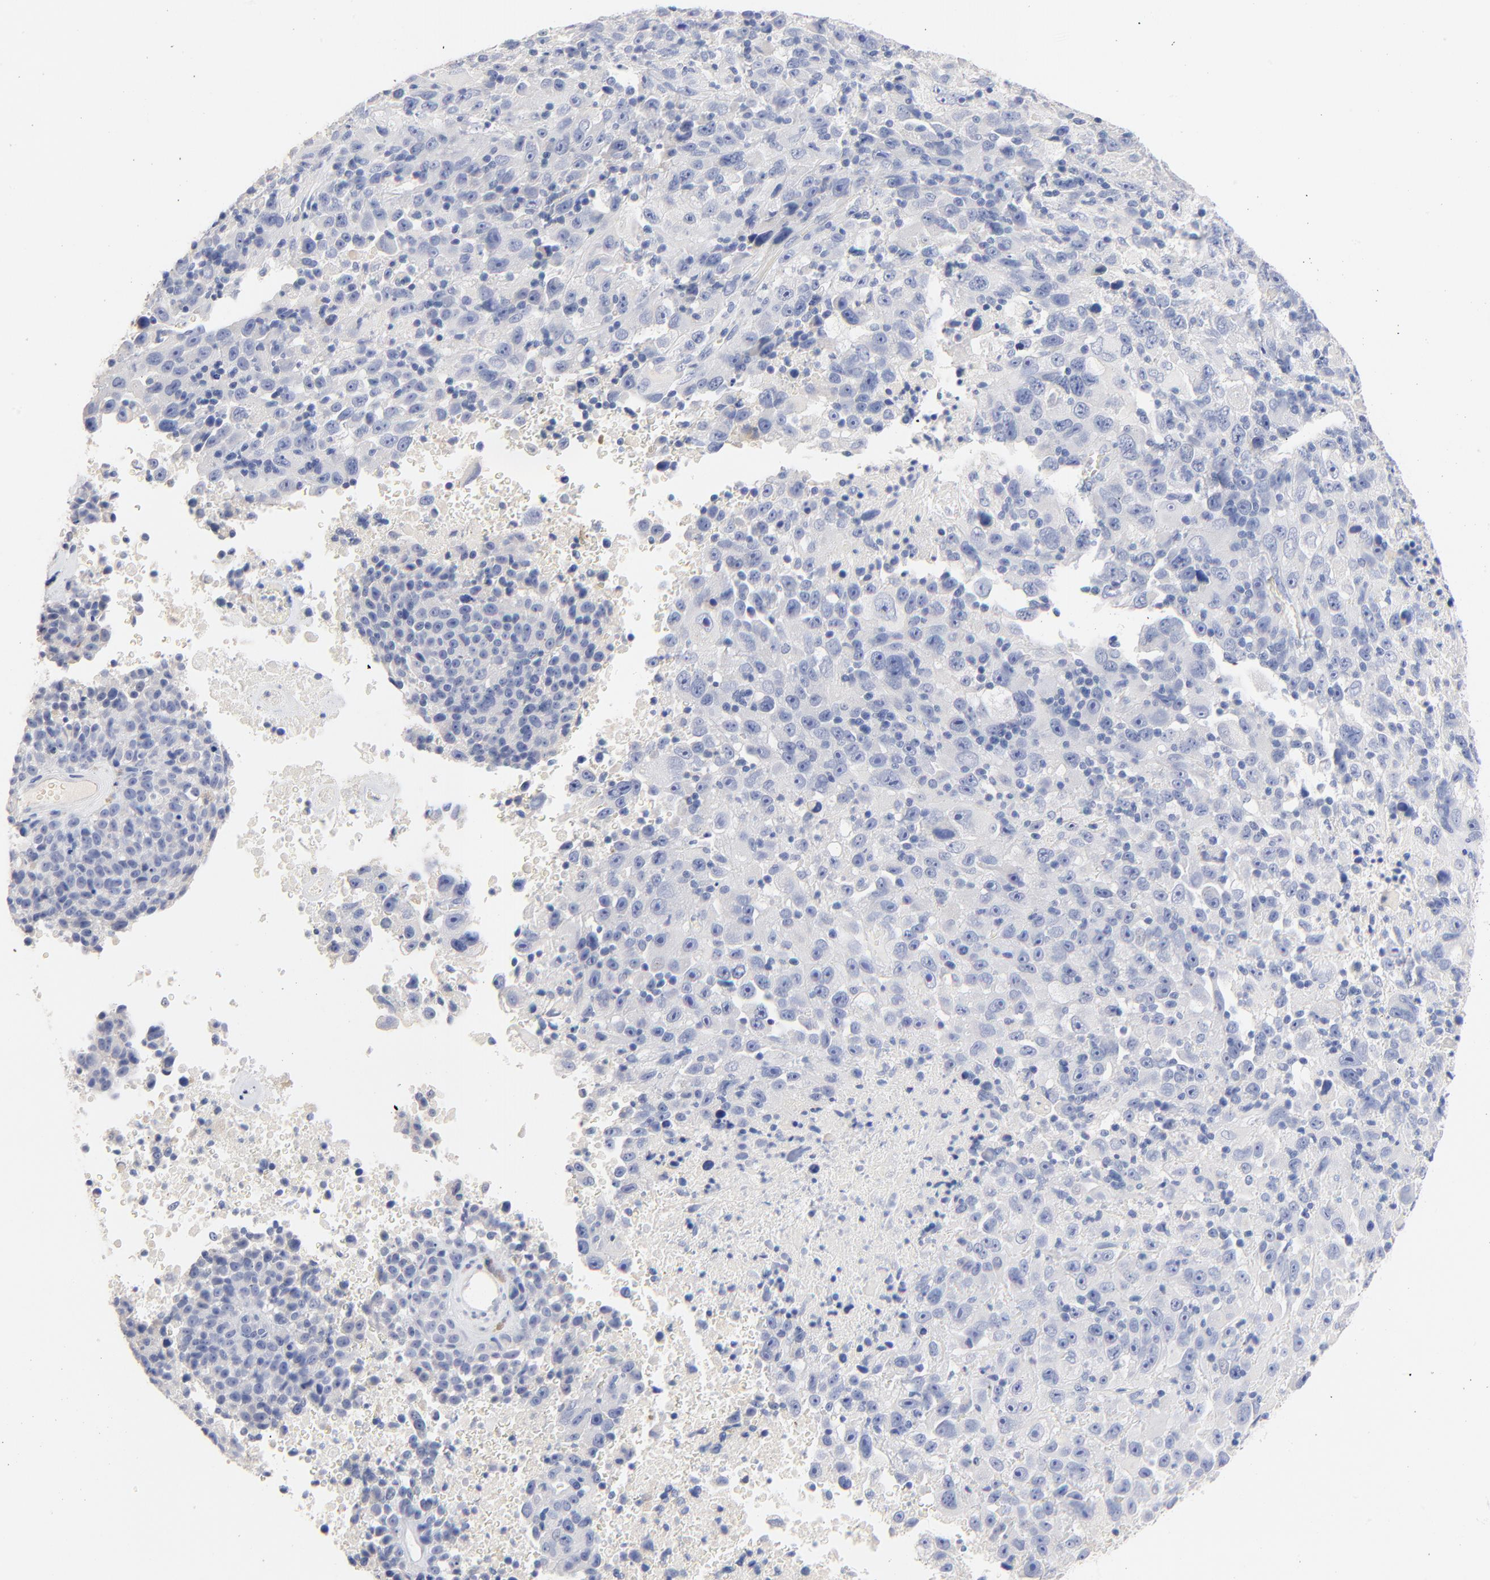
{"staining": {"intensity": "negative", "quantity": "none", "location": "none"}, "tissue": "melanoma", "cell_type": "Tumor cells", "image_type": "cancer", "snomed": [{"axis": "morphology", "description": "Malignant melanoma, Metastatic site"}, {"axis": "topography", "description": "Cerebral cortex"}], "caption": "Human malignant melanoma (metastatic site) stained for a protein using immunohistochemistry (IHC) reveals no staining in tumor cells.", "gene": "CPS1", "patient": {"sex": "female", "age": 52}}